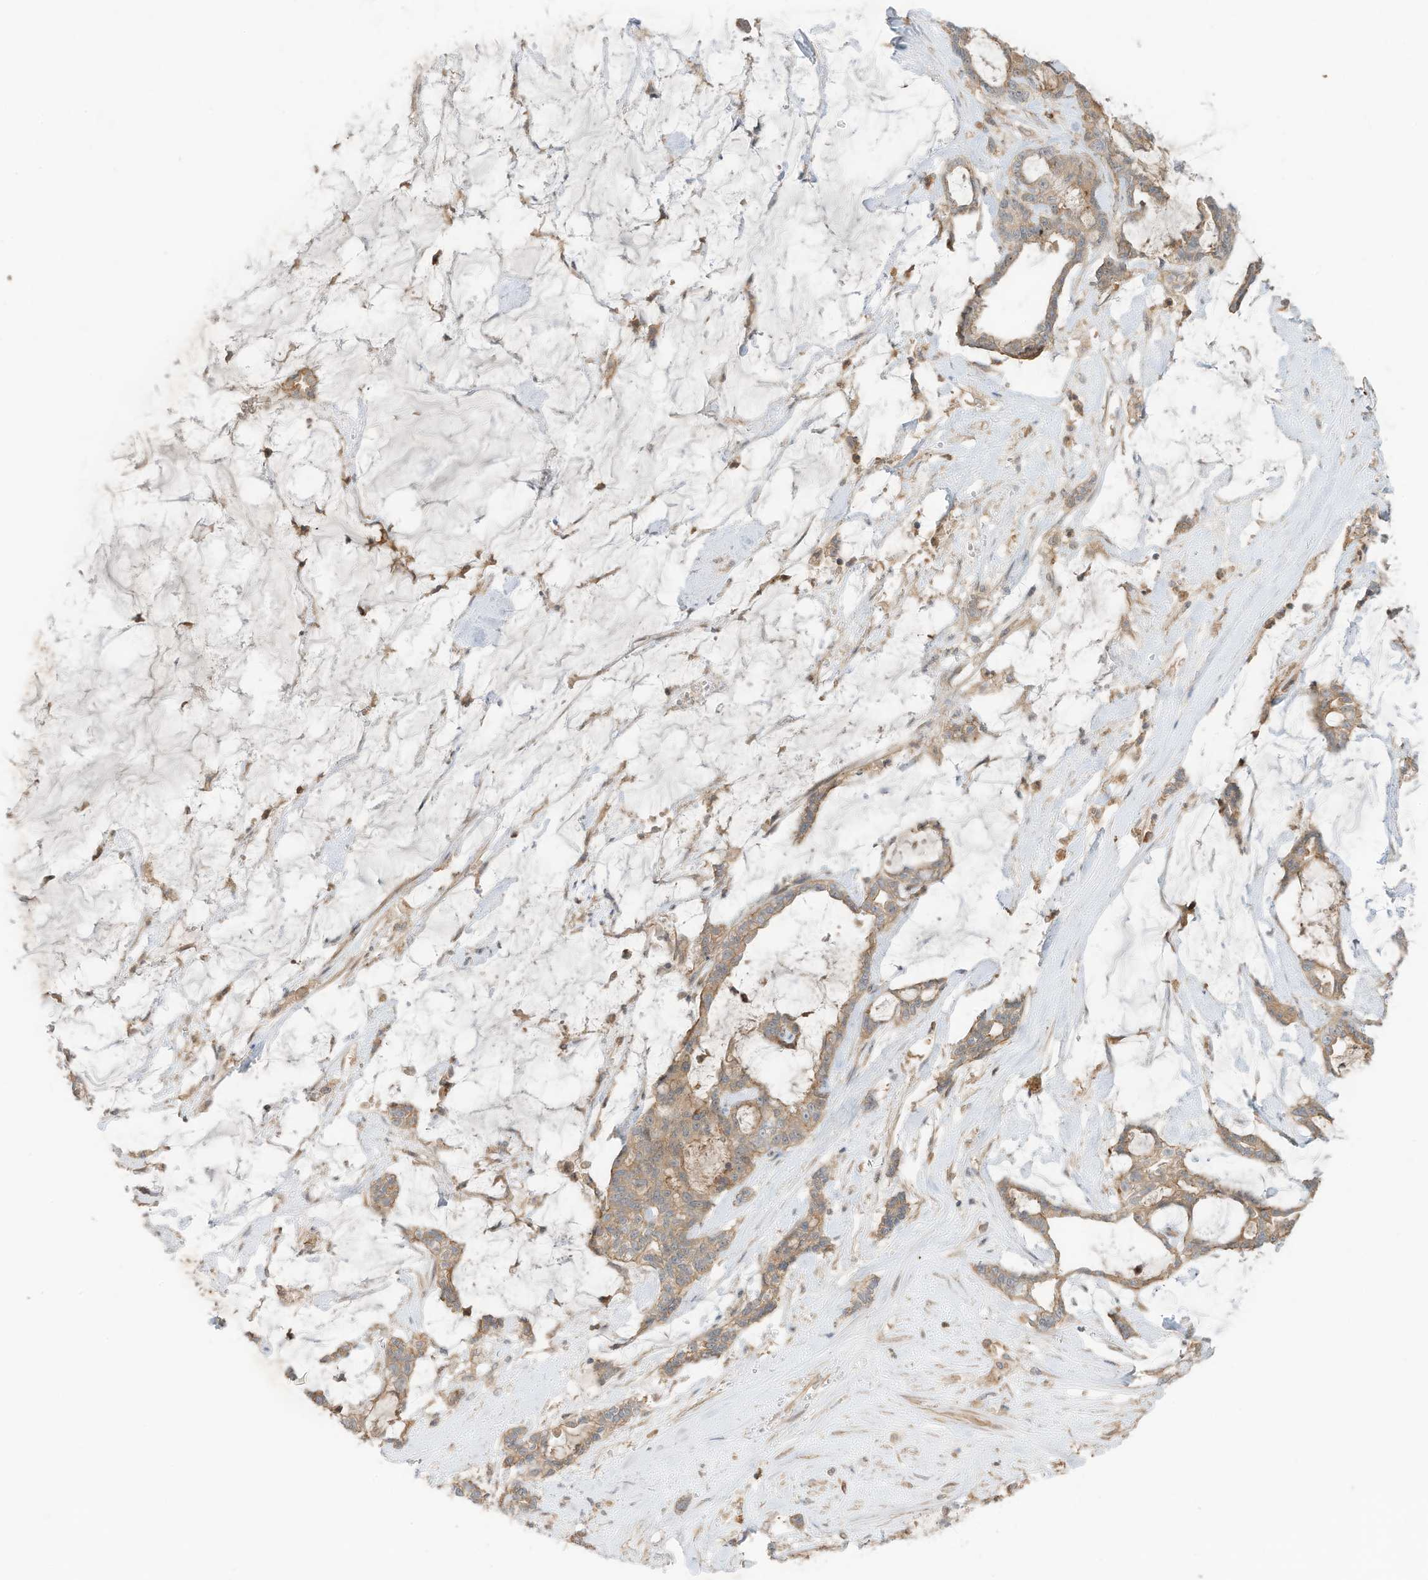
{"staining": {"intensity": "moderate", "quantity": ">75%", "location": "cytoplasmic/membranous"}, "tissue": "pancreatic cancer", "cell_type": "Tumor cells", "image_type": "cancer", "snomed": [{"axis": "morphology", "description": "Adenocarcinoma, NOS"}, {"axis": "topography", "description": "Pancreas"}], "caption": "Pancreatic cancer tissue demonstrates moderate cytoplasmic/membranous expression in about >75% of tumor cells", "gene": "SLC25A12", "patient": {"sex": "female", "age": 73}}